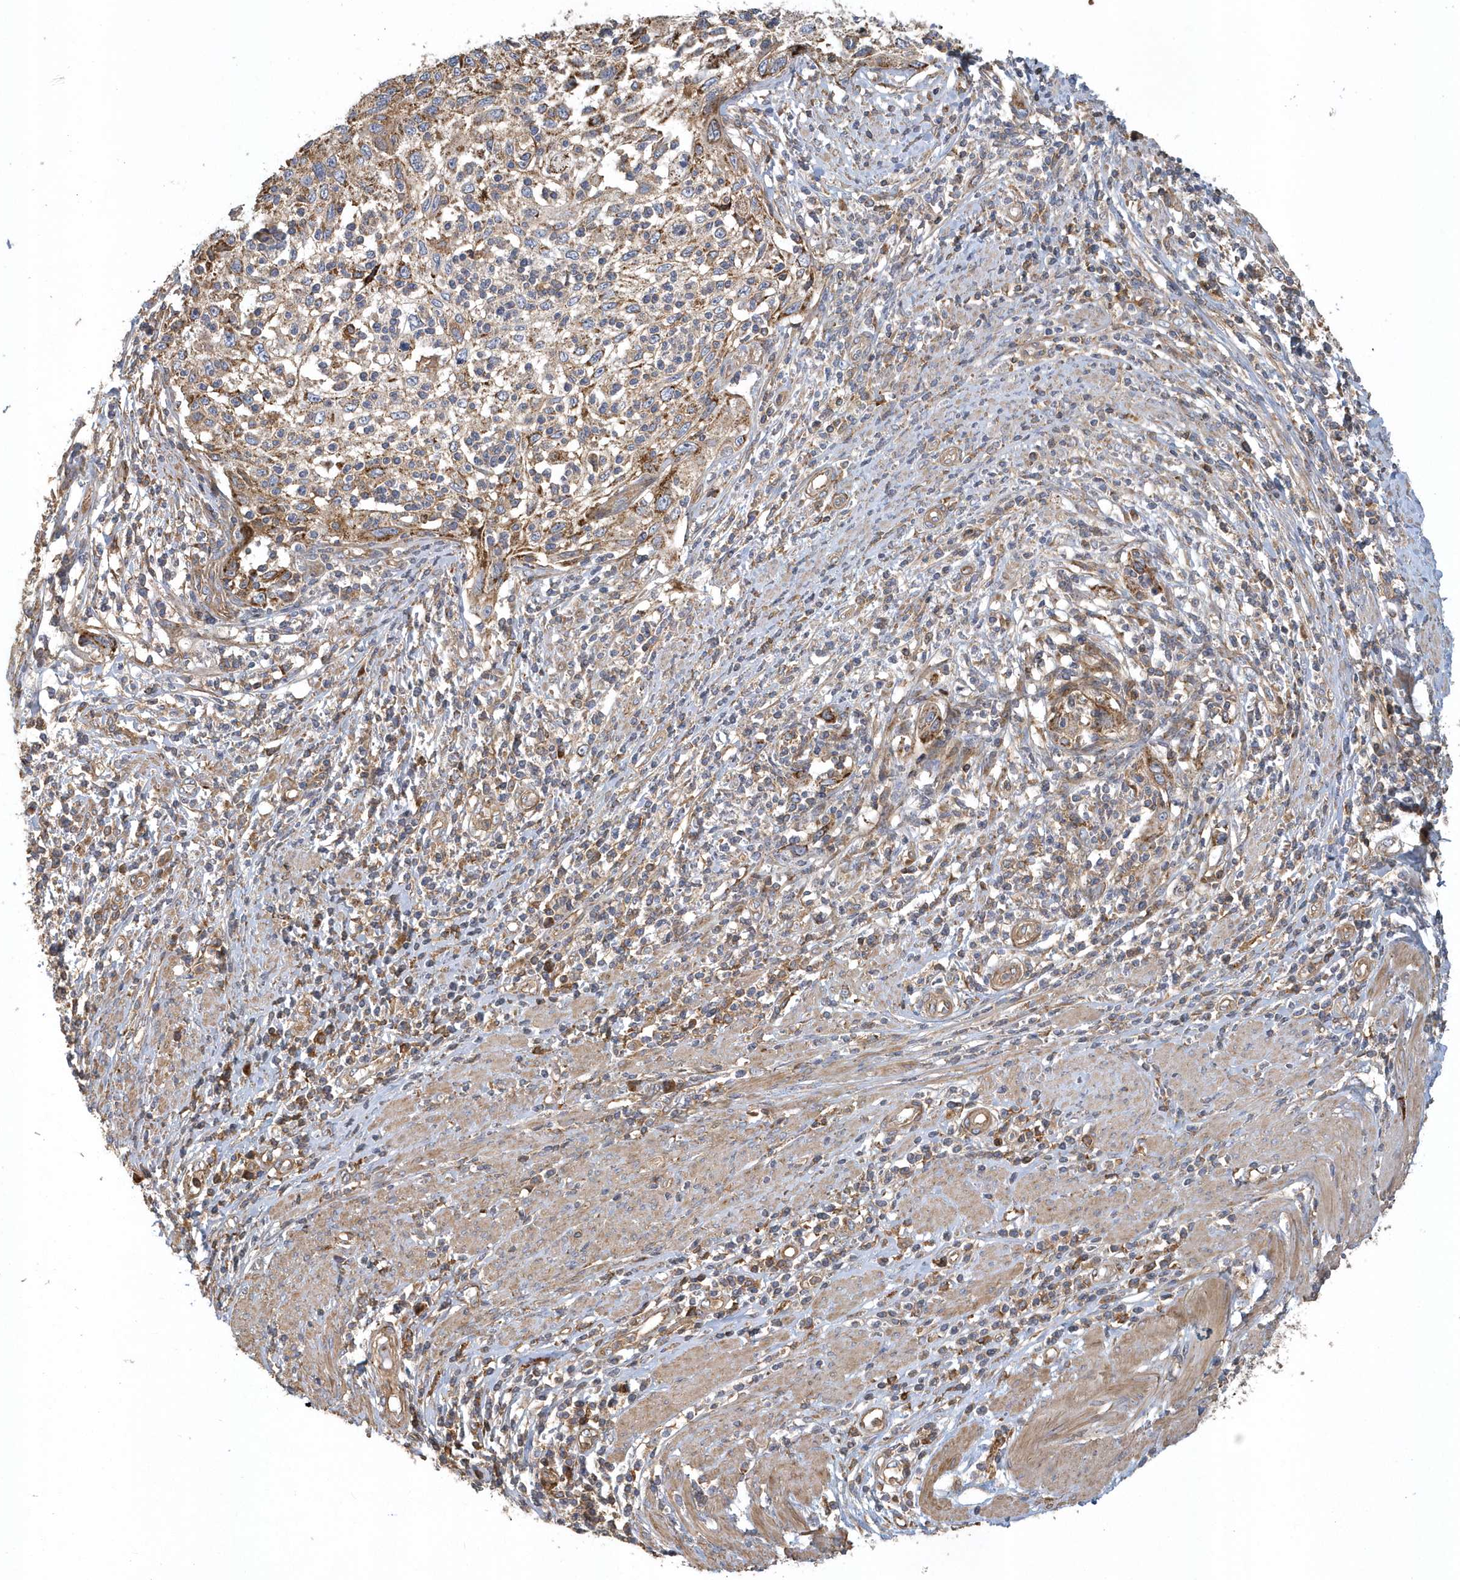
{"staining": {"intensity": "weak", "quantity": "25%-75%", "location": "cytoplasmic/membranous"}, "tissue": "cervical cancer", "cell_type": "Tumor cells", "image_type": "cancer", "snomed": [{"axis": "morphology", "description": "Squamous cell carcinoma, NOS"}, {"axis": "topography", "description": "Cervix"}], "caption": "A low amount of weak cytoplasmic/membranous positivity is seen in approximately 25%-75% of tumor cells in cervical cancer tissue. (IHC, brightfield microscopy, high magnification).", "gene": "TRAIP", "patient": {"sex": "female", "age": 70}}